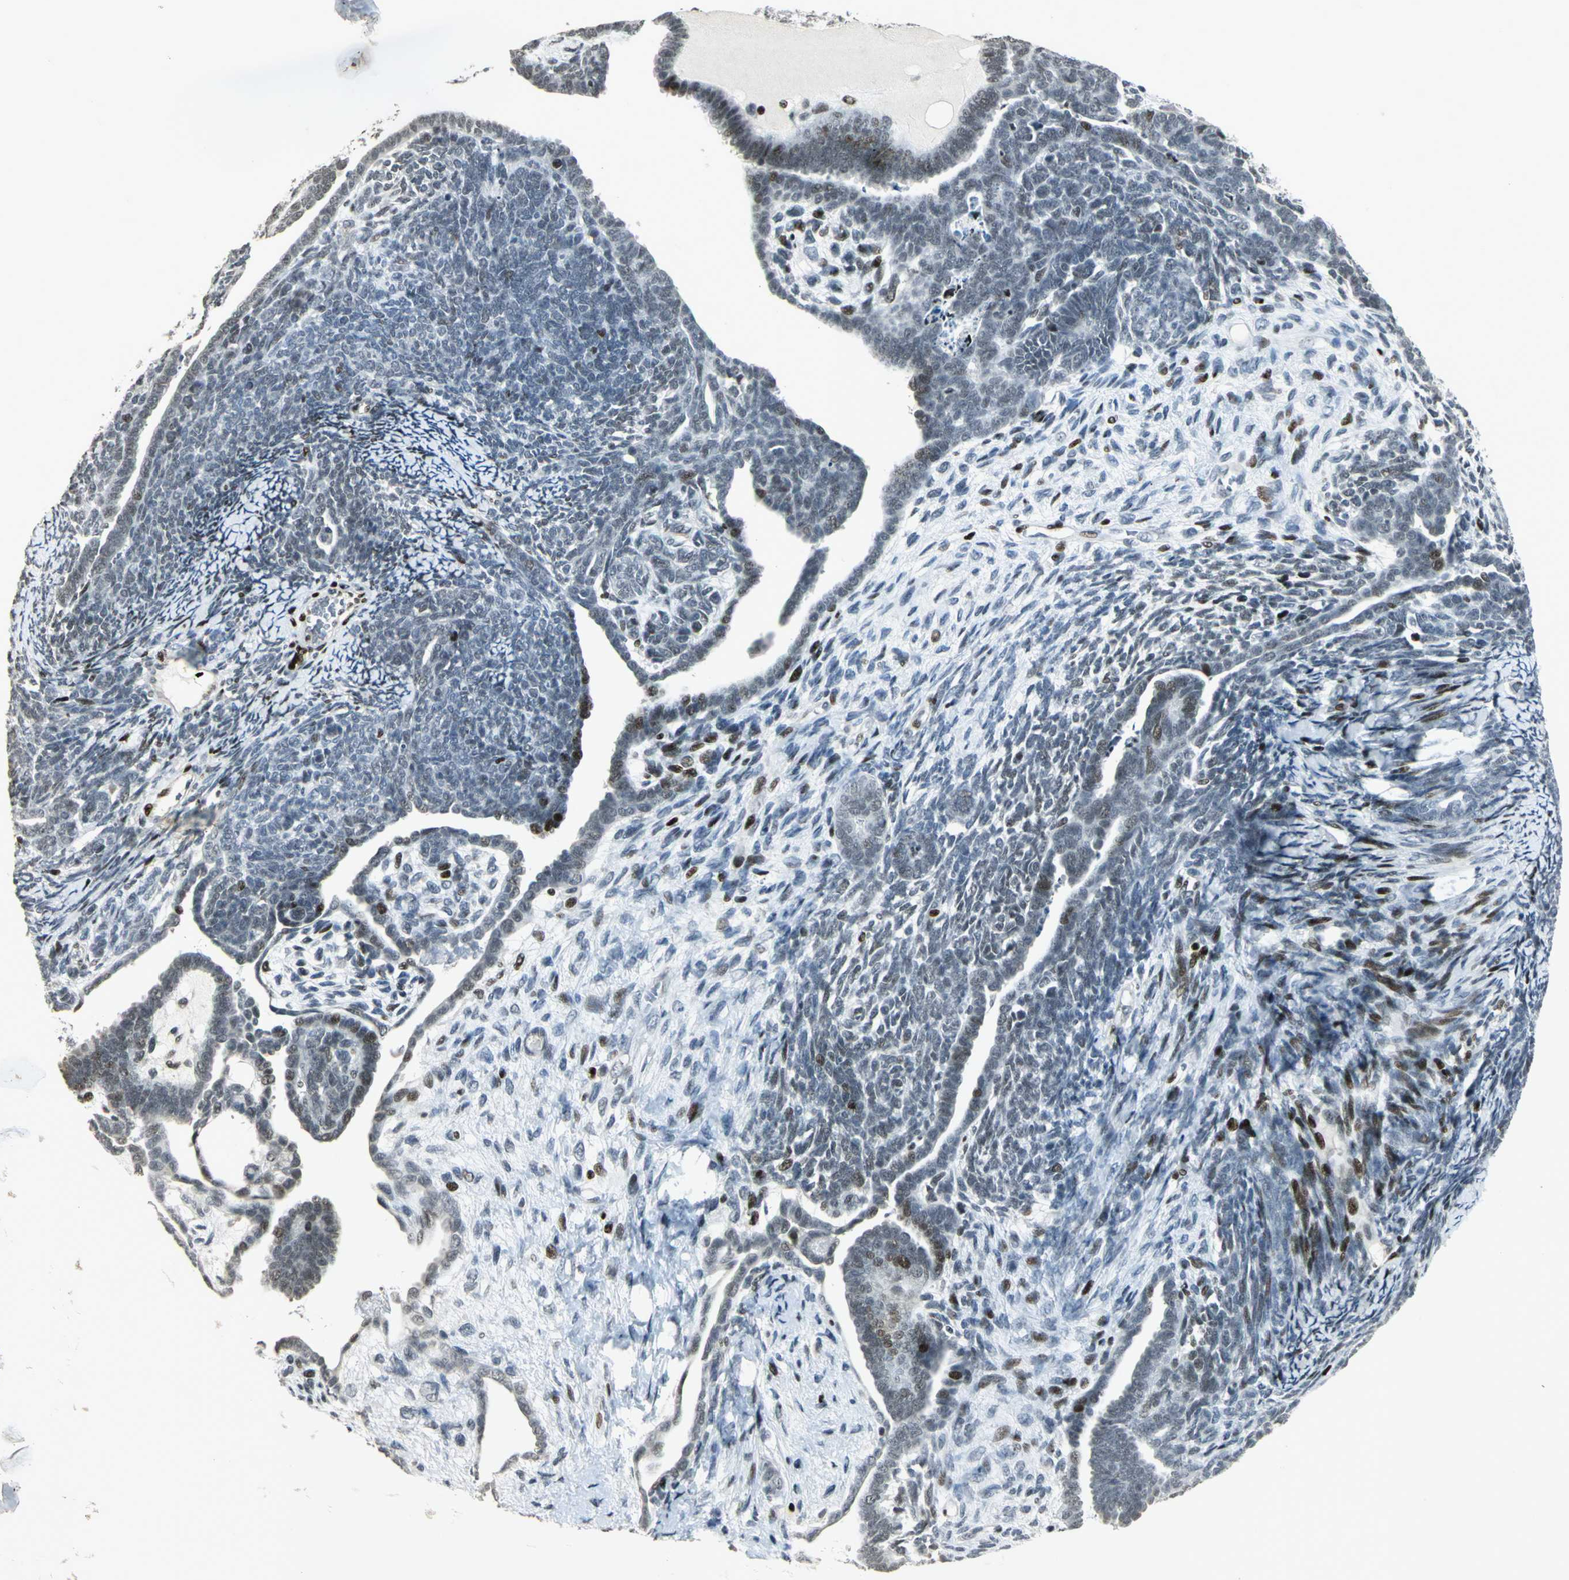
{"staining": {"intensity": "strong", "quantity": "<25%", "location": "nuclear"}, "tissue": "endometrial cancer", "cell_type": "Tumor cells", "image_type": "cancer", "snomed": [{"axis": "morphology", "description": "Neoplasm, malignant, NOS"}, {"axis": "topography", "description": "Endometrium"}], "caption": "Endometrial cancer stained with DAB (3,3'-diaminobenzidine) immunohistochemistry displays medium levels of strong nuclear expression in about <25% of tumor cells.", "gene": "KDM1A", "patient": {"sex": "female", "age": 74}}